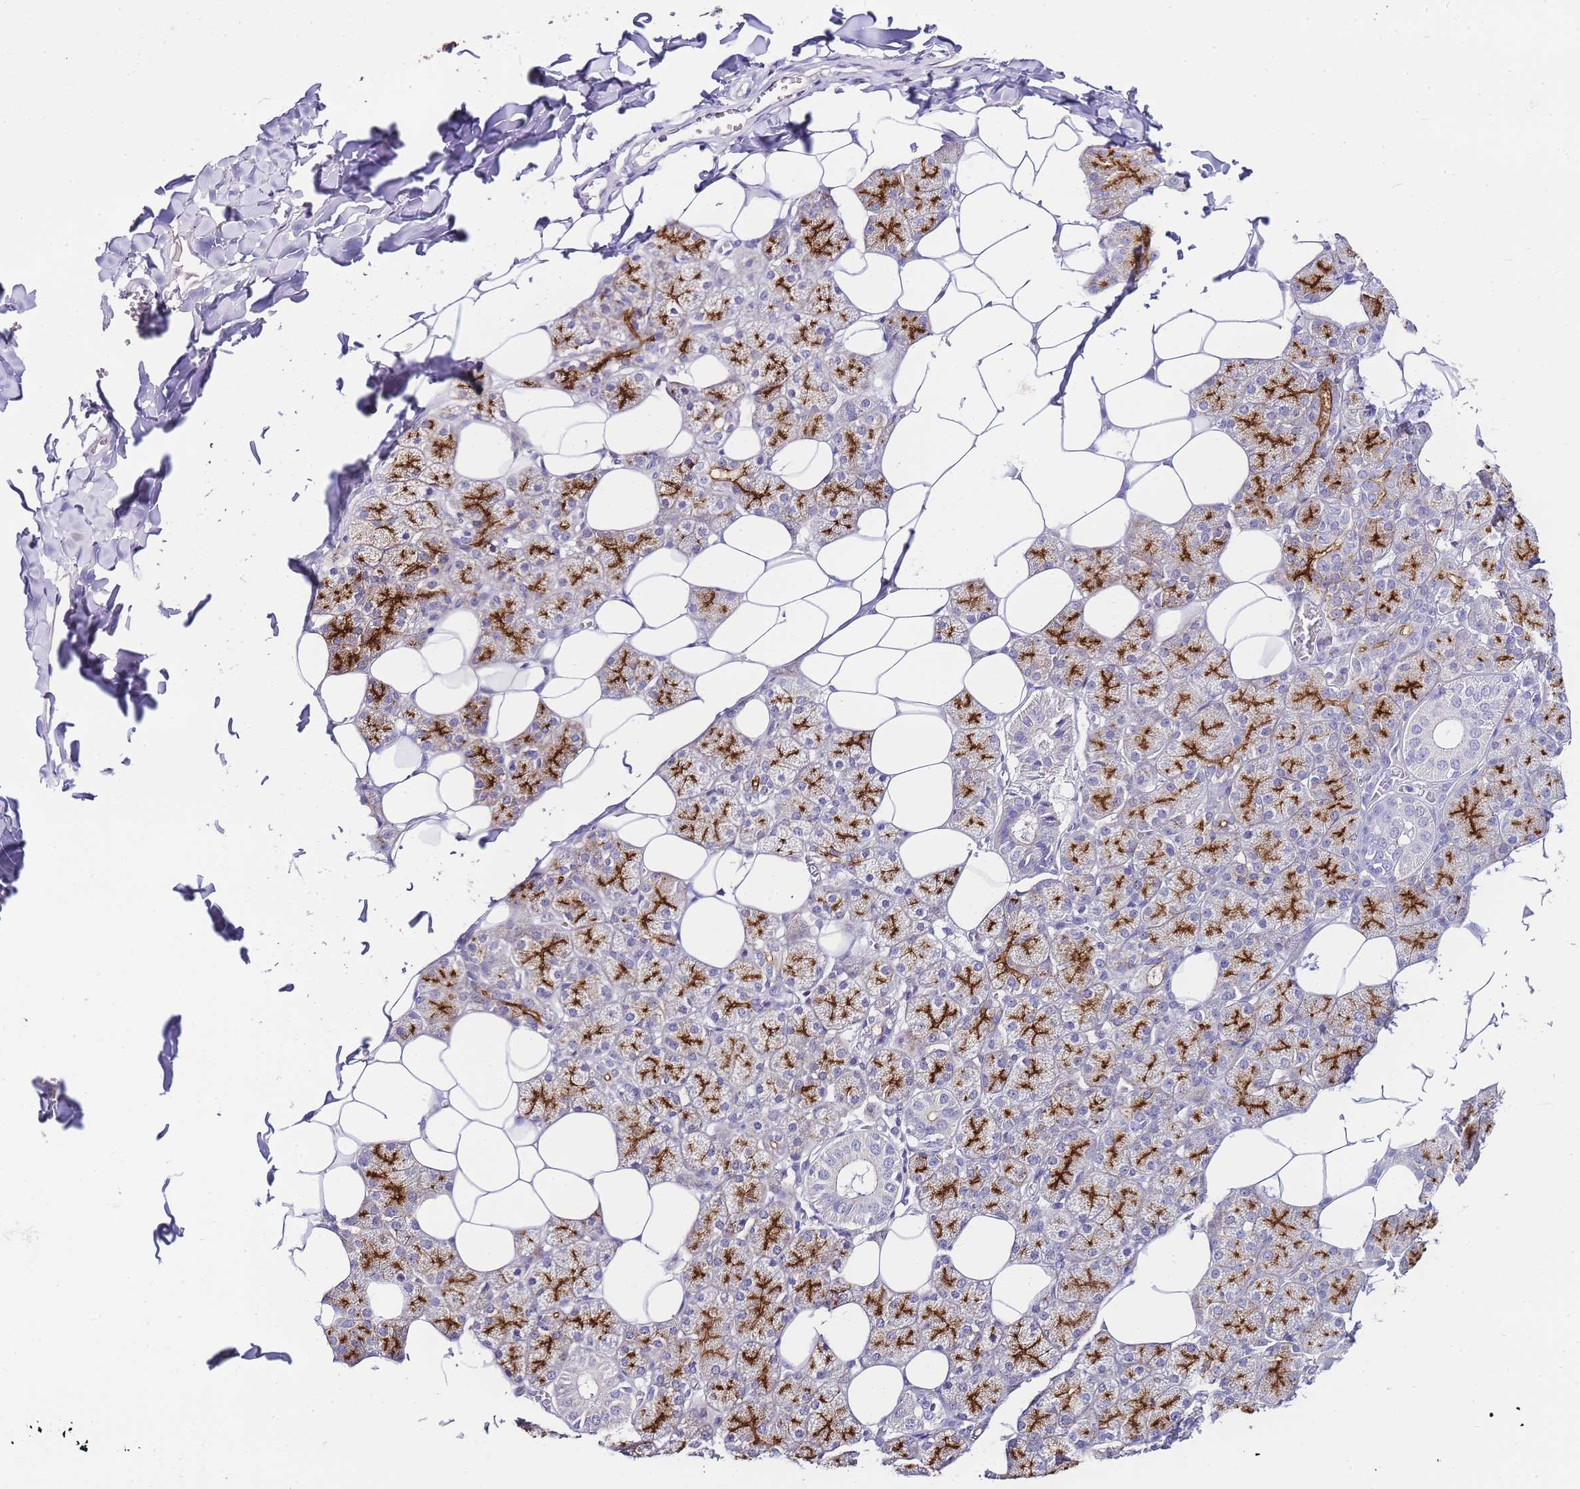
{"staining": {"intensity": "strong", "quantity": "25%-75%", "location": "cytoplasmic/membranous"}, "tissue": "salivary gland", "cell_type": "Glandular cells", "image_type": "normal", "snomed": [{"axis": "morphology", "description": "Normal tissue, NOS"}, {"axis": "topography", "description": "Salivary gland"}], "caption": "An image showing strong cytoplasmic/membranous positivity in approximately 25%-75% of glandular cells in benign salivary gland, as visualized by brown immunohistochemical staining.", "gene": "DPP4", "patient": {"sex": "female", "age": 33}}